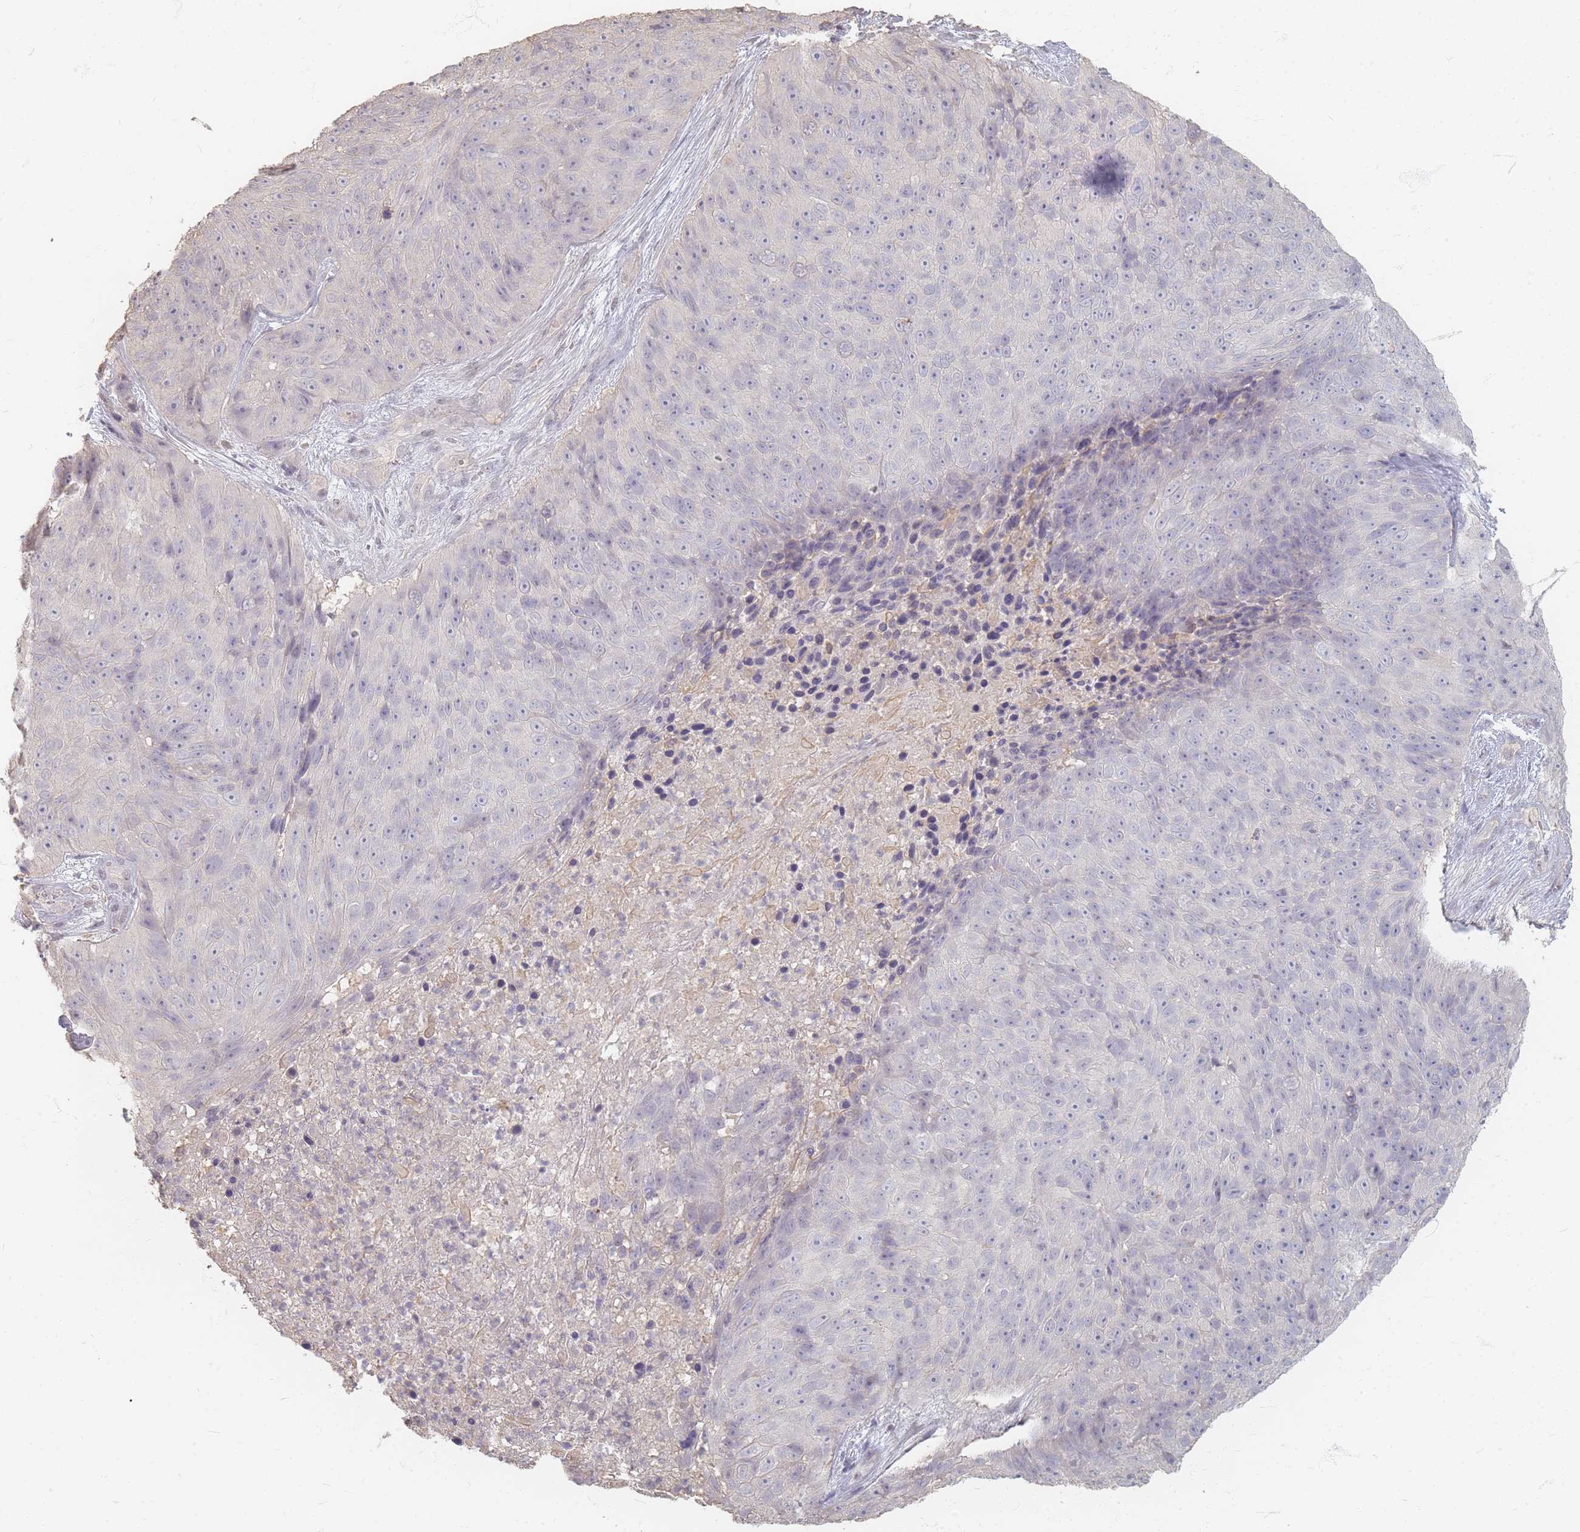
{"staining": {"intensity": "negative", "quantity": "none", "location": "none"}, "tissue": "skin cancer", "cell_type": "Tumor cells", "image_type": "cancer", "snomed": [{"axis": "morphology", "description": "Squamous cell carcinoma, NOS"}, {"axis": "topography", "description": "Skin"}], "caption": "Tumor cells show no significant staining in squamous cell carcinoma (skin).", "gene": "RFTN1", "patient": {"sex": "female", "age": 87}}